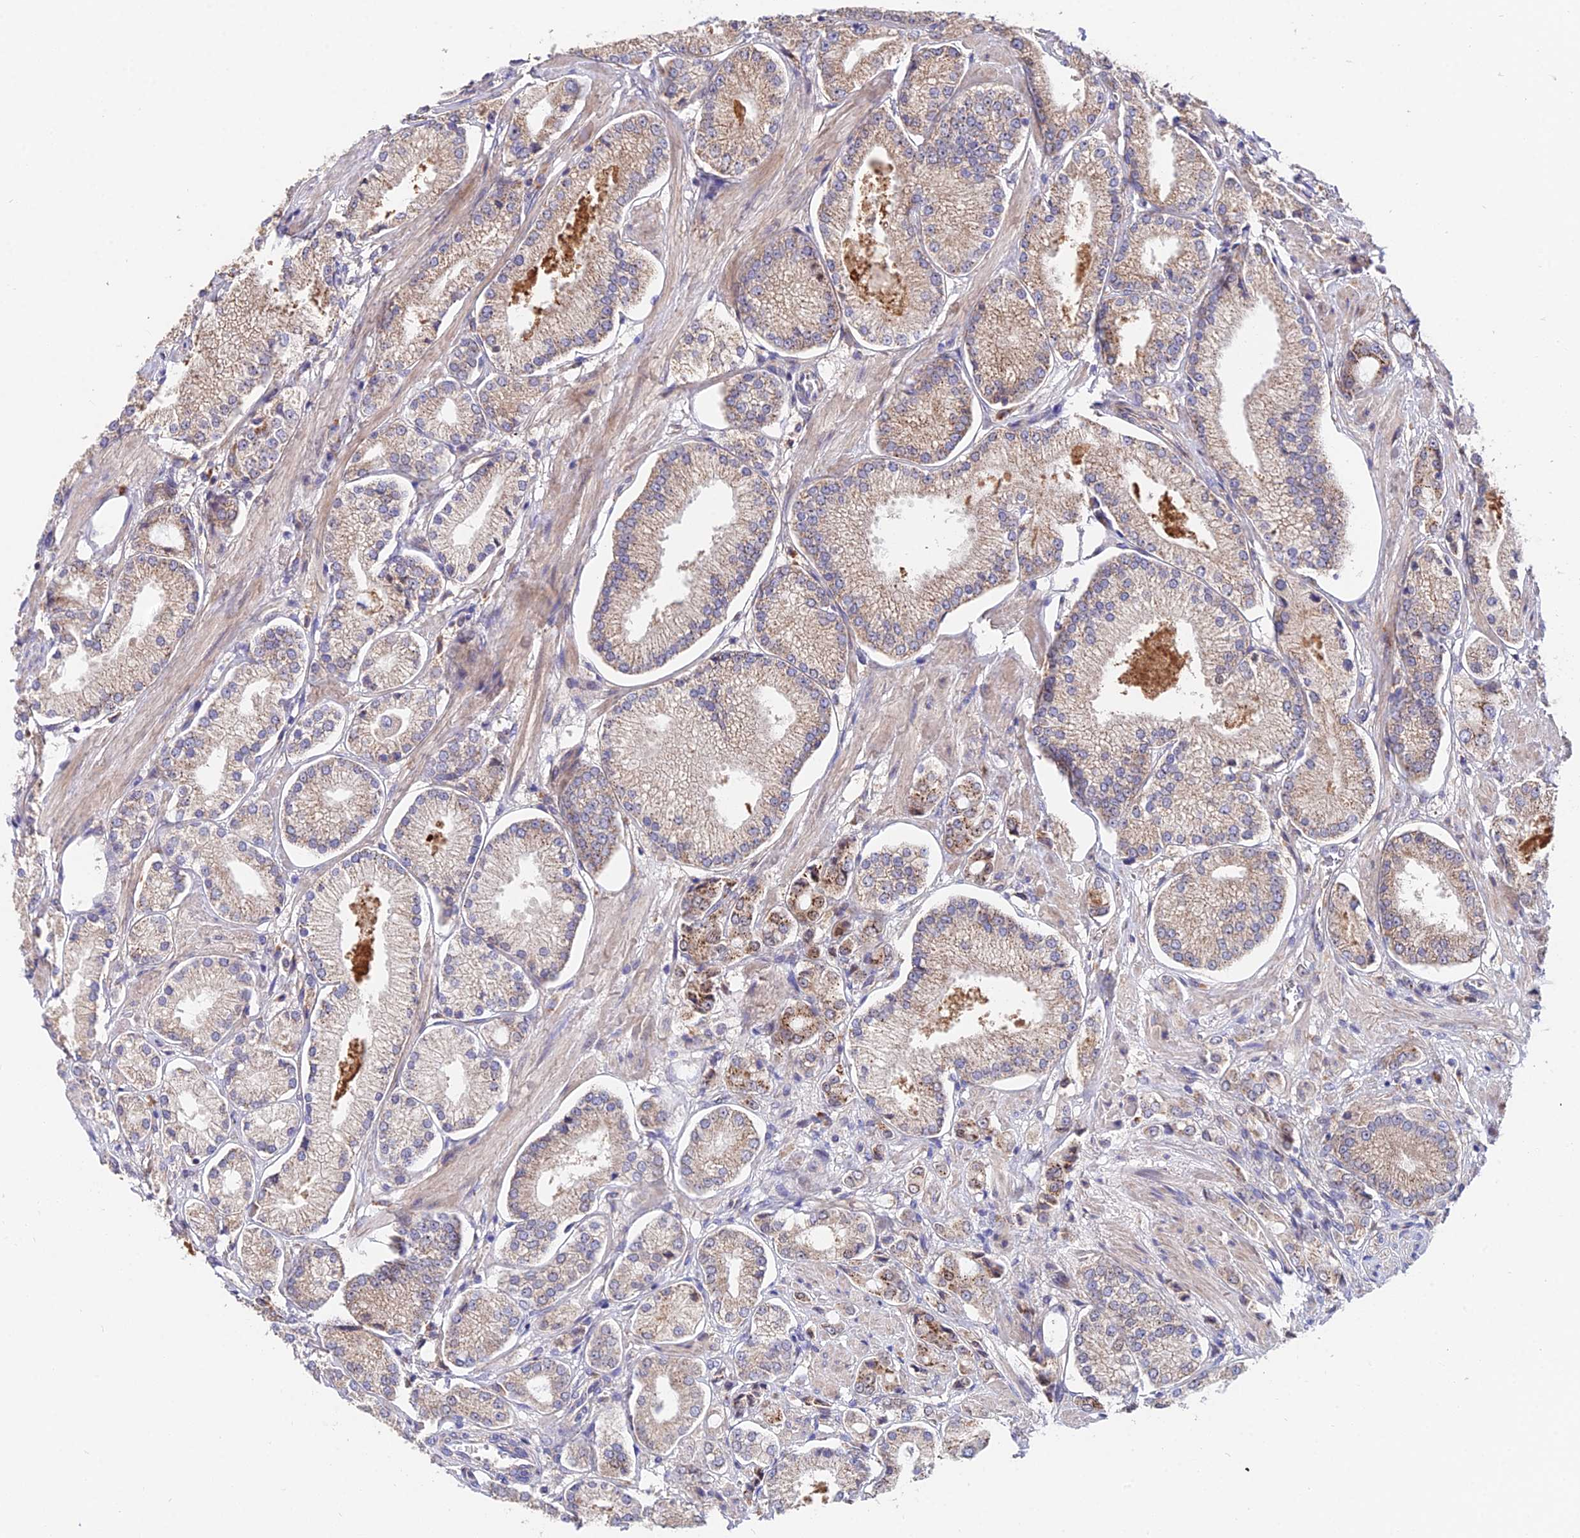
{"staining": {"intensity": "moderate", "quantity": "25%-75%", "location": "cytoplasmic/membranous"}, "tissue": "prostate cancer", "cell_type": "Tumor cells", "image_type": "cancer", "snomed": [{"axis": "morphology", "description": "Adenocarcinoma, High grade"}, {"axis": "topography", "description": "Prostate and seminal vesicle, NOS"}], "caption": "A brown stain labels moderate cytoplasmic/membranous positivity of a protein in human prostate cancer tumor cells.", "gene": "CDC37L1", "patient": {"sex": "male", "age": 64}}